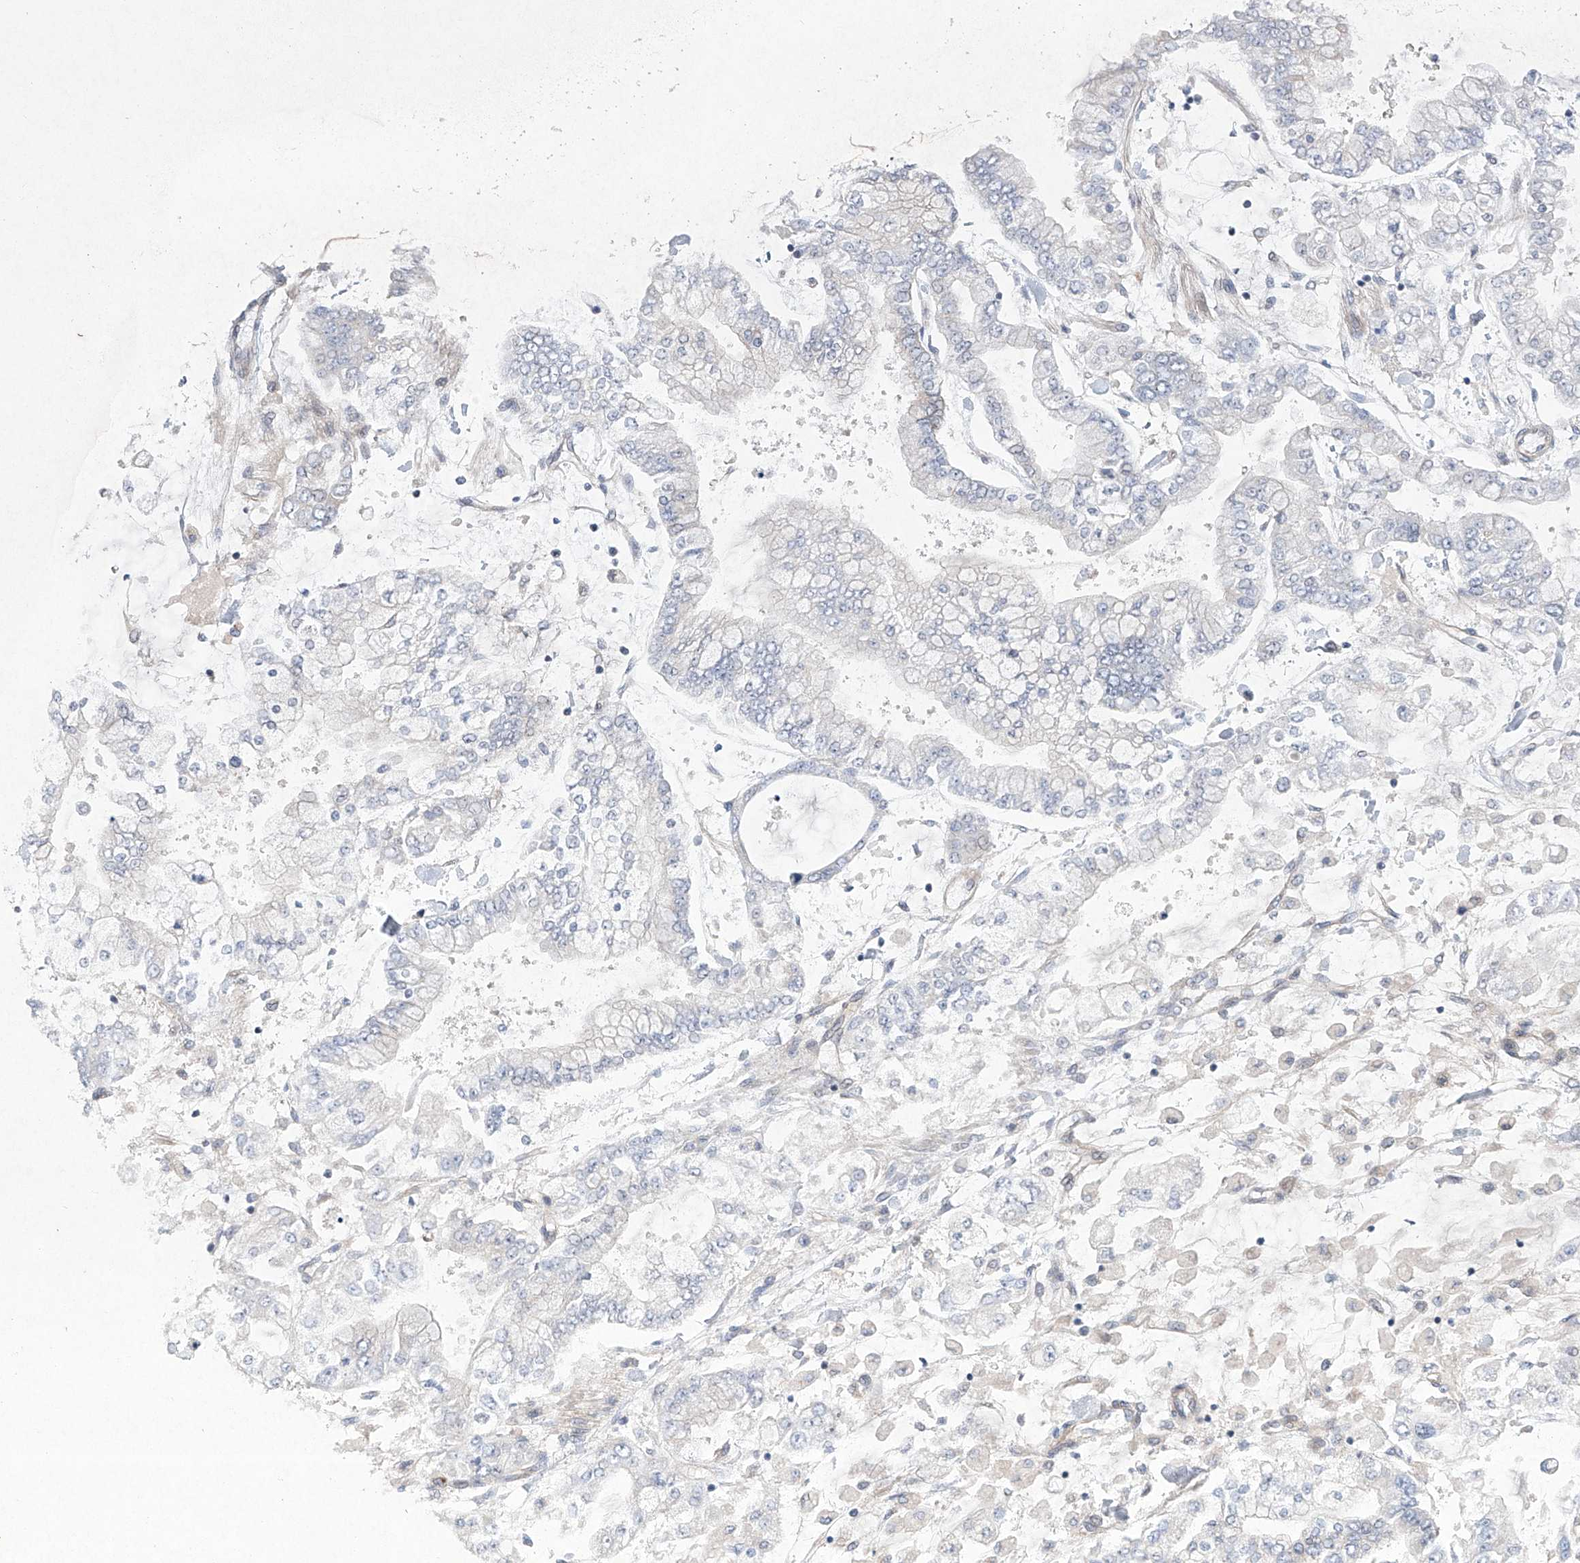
{"staining": {"intensity": "negative", "quantity": "none", "location": "none"}, "tissue": "stomach cancer", "cell_type": "Tumor cells", "image_type": "cancer", "snomed": [{"axis": "morphology", "description": "Normal tissue, NOS"}, {"axis": "morphology", "description": "Adenocarcinoma, NOS"}, {"axis": "topography", "description": "Stomach, upper"}, {"axis": "topography", "description": "Stomach"}], "caption": "High power microscopy histopathology image of an immunohistochemistry micrograph of stomach adenocarcinoma, revealing no significant staining in tumor cells.", "gene": "KLC4", "patient": {"sex": "male", "age": 76}}